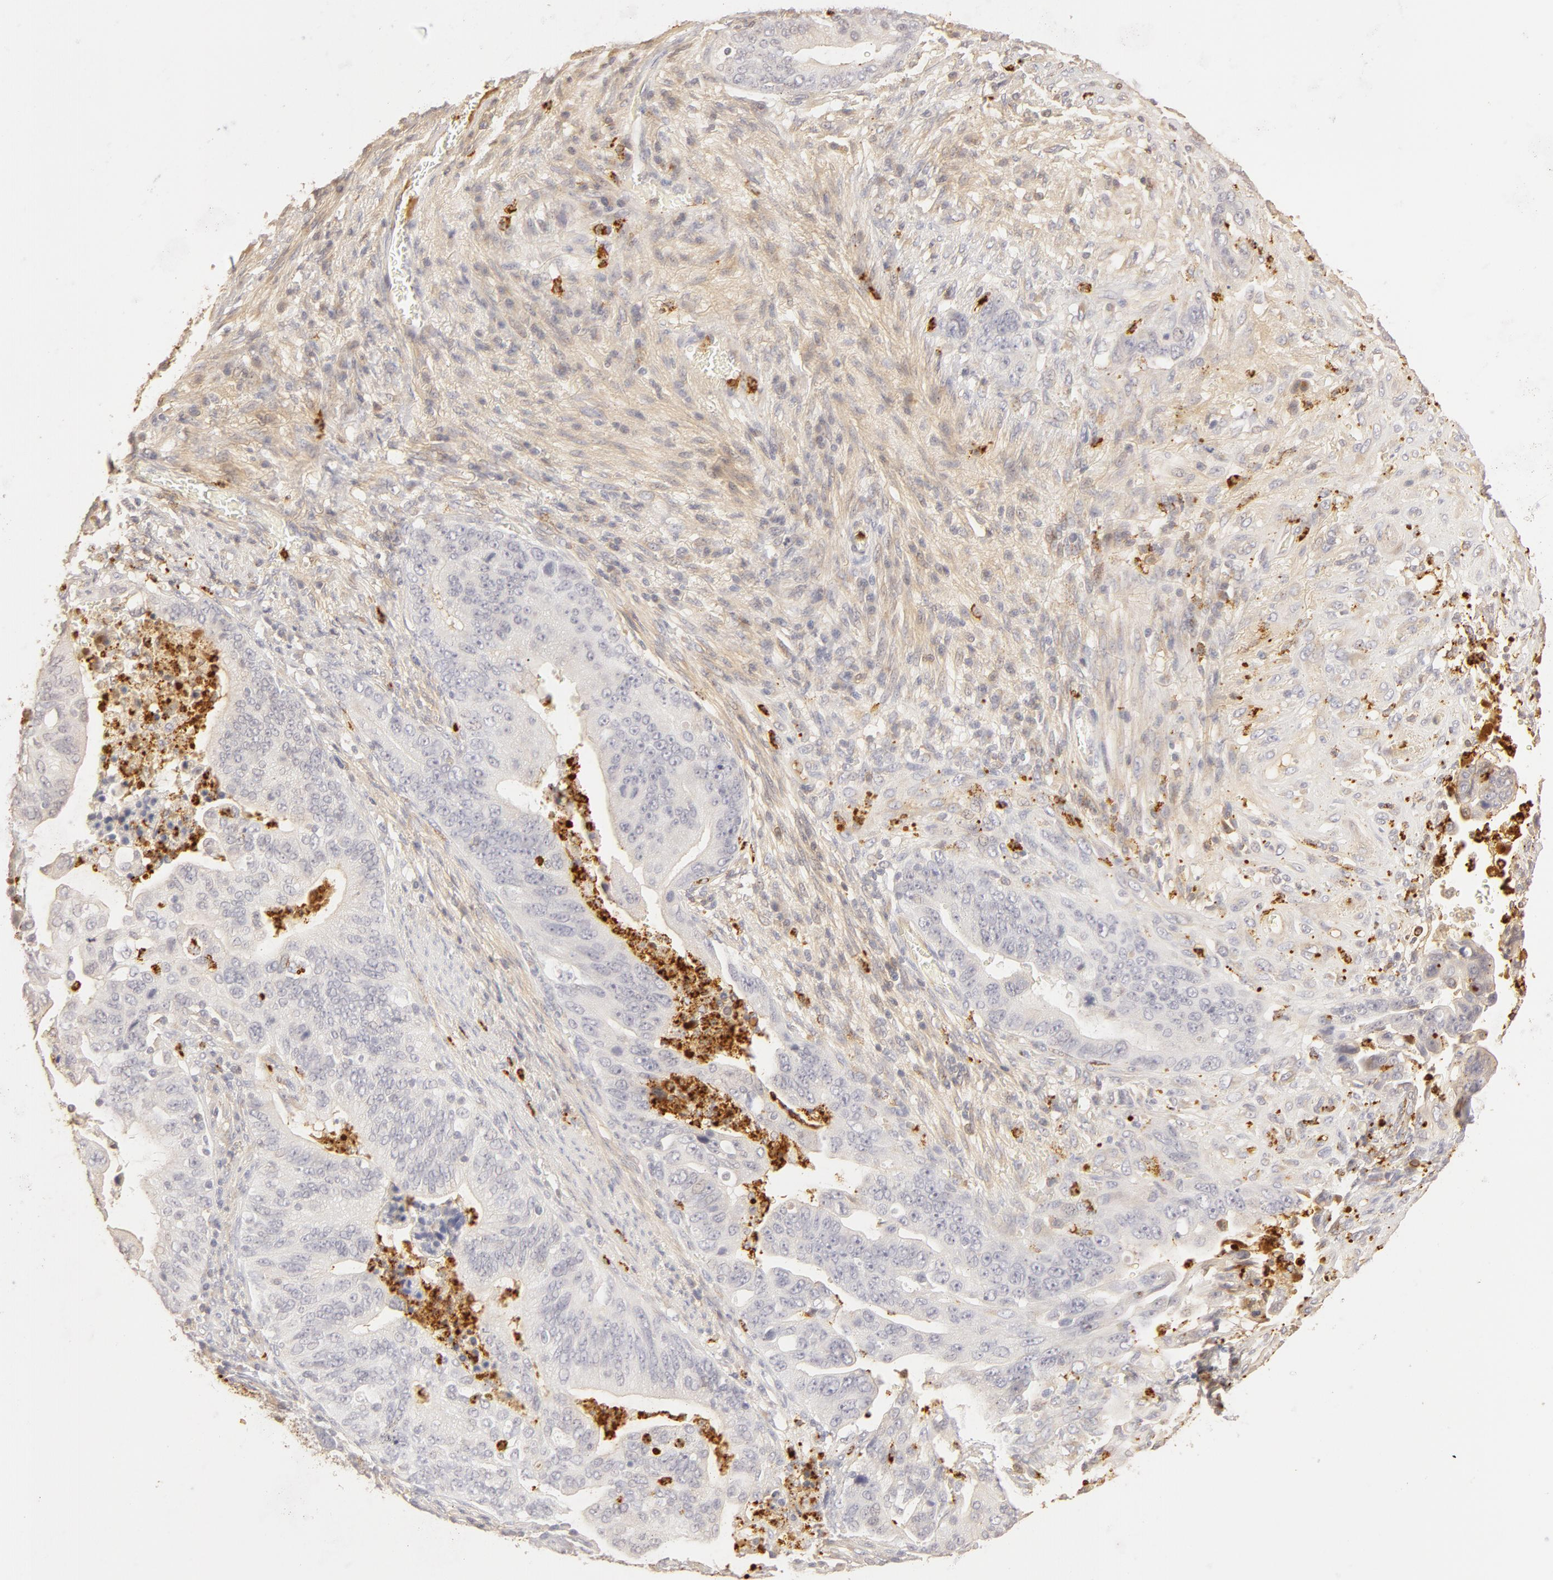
{"staining": {"intensity": "negative", "quantity": "none", "location": "none"}, "tissue": "stomach cancer", "cell_type": "Tumor cells", "image_type": "cancer", "snomed": [{"axis": "morphology", "description": "Adenocarcinoma, NOS"}, {"axis": "topography", "description": "Stomach, upper"}], "caption": "An image of stomach adenocarcinoma stained for a protein exhibits no brown staining in tumor cells.", "gene": "C1R", "patient": {"sex": "female", "age": 50}}